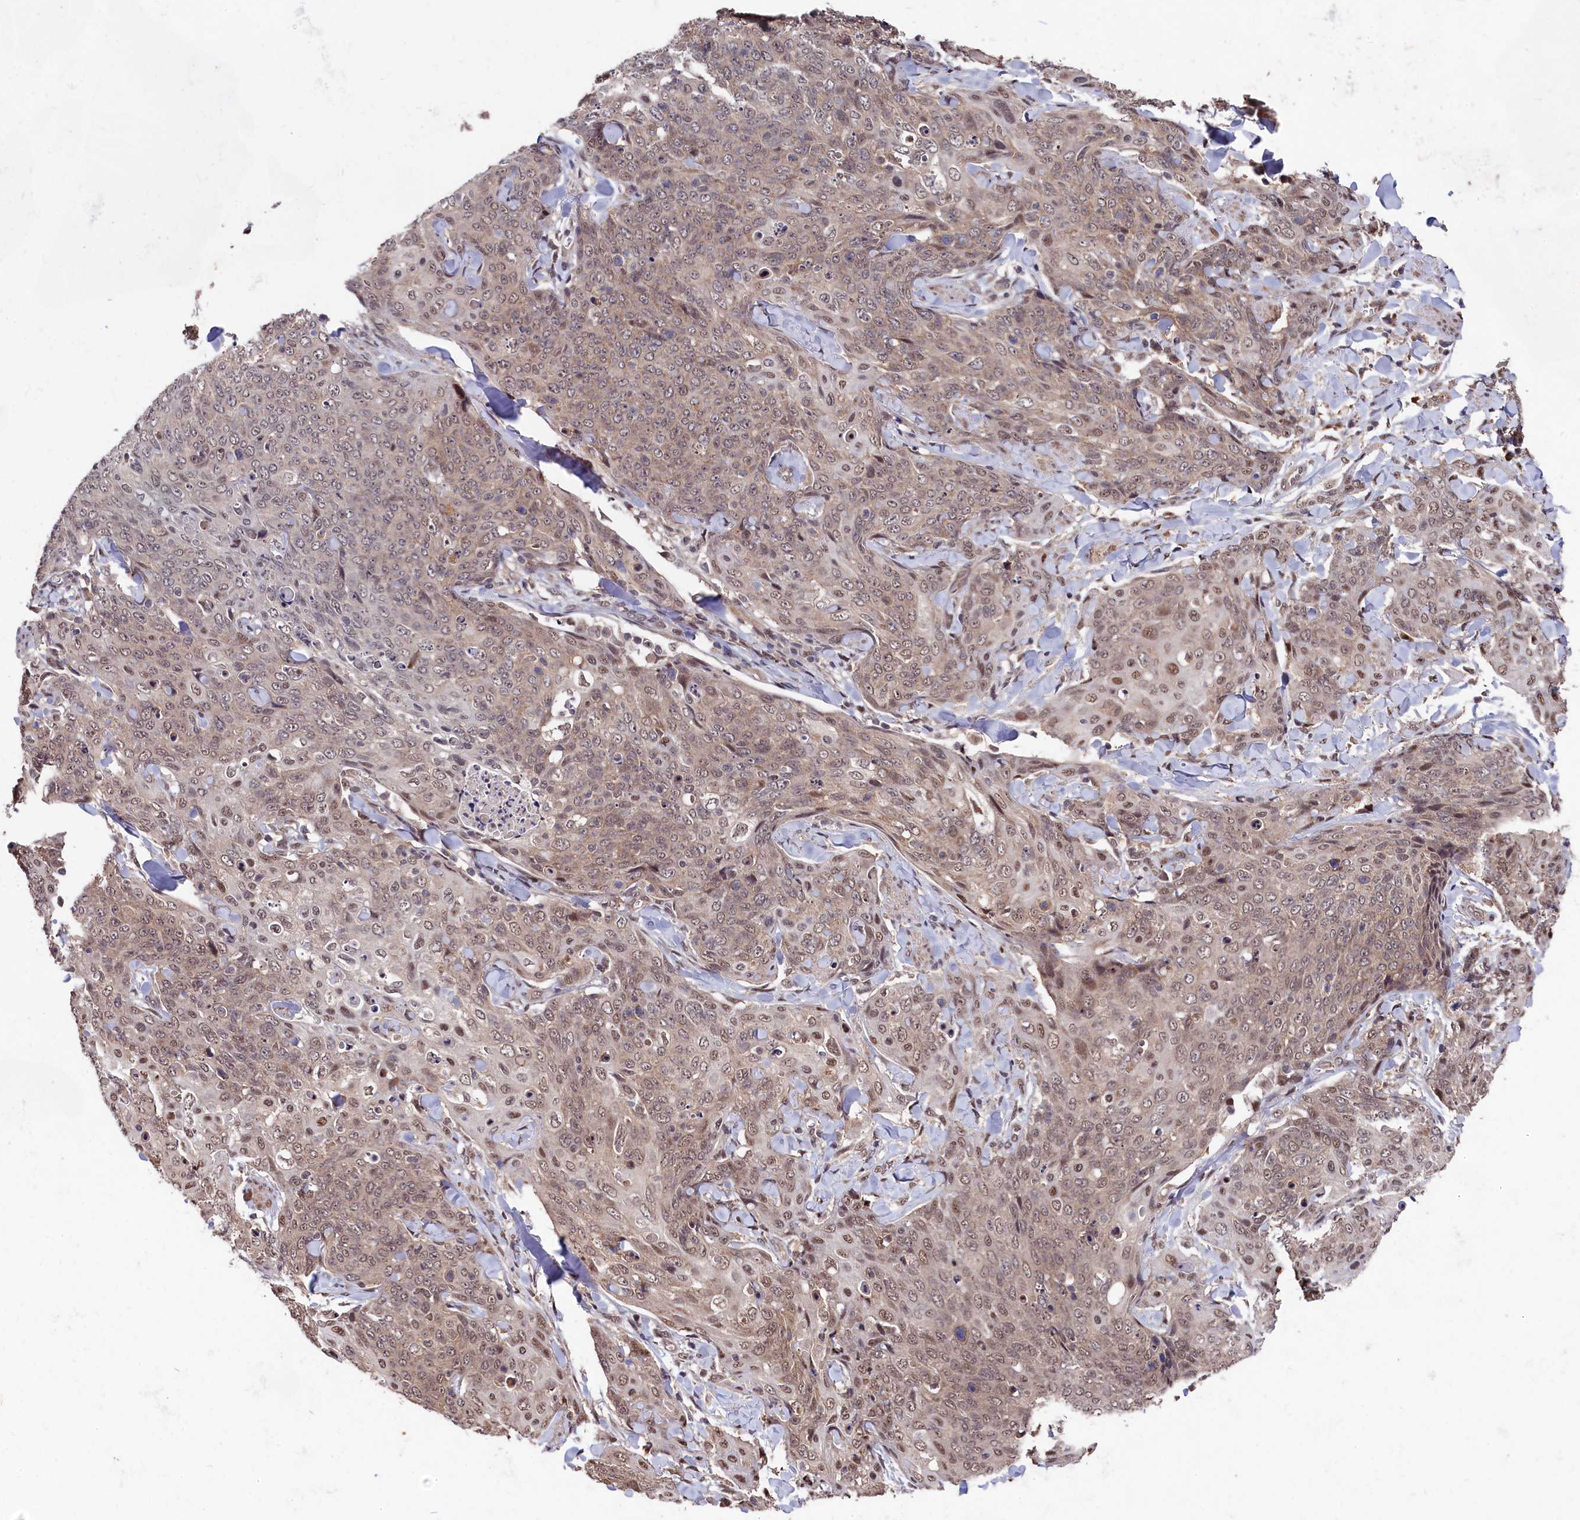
{"staining": {"intensity": "weak", "quantity": "25%-75%", "location": "cytoplasmic/membranous,nuclear"}, "tissue": "skin cancer", "cell_type": "Tumor cells", "image_type": "cancer", "snomed": [{"axis": "morphology", "description": "Squamous cell carcinoma, NOS"}, {"axis": "topography", "description": "Skin"}, {"axis": "topography", "description": "Vulva"}], "caption": "This image displays immunohistochemistry staining of skin squamous cell carcinoma, with low weak cytoplasmic/membranous and nuclear staining in approximately 25%-75% of tumor cells.", "gene": "CLPX", "patient": {"sex": "female", "age": 85}}